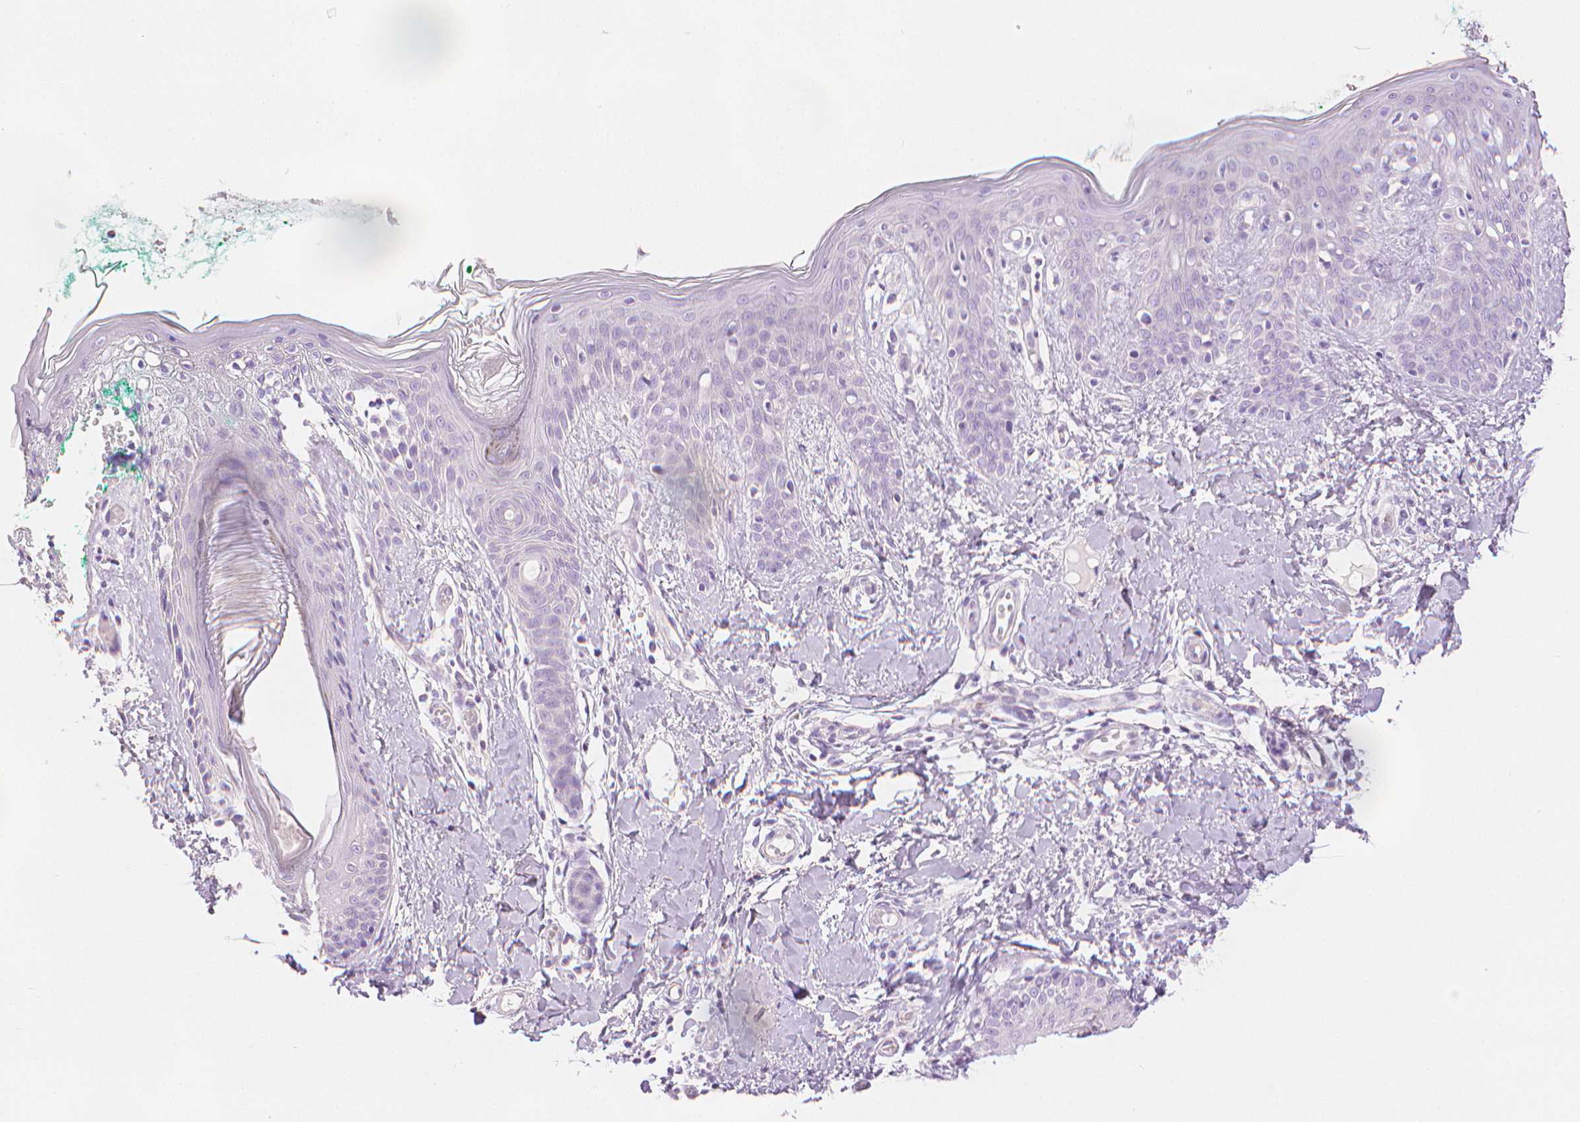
{"staining": {"intensity": "negative", "quantity": "none", "location": "none"}, "tissue": "skin", "cell_type": "Fibroblasts", "image_type": "normal", "snomed": [{"axis": "morphology", "description": "Normal tissue, NOS"}, {"axis": "topography", "description": "Skin"}], "caption": "An IHC histopathology image of unremarkable skin is shown. There is no staining in fibroblasts of skin.", "gene": "SLC27A5", "patient": {"sex": "male", "age": 16}}